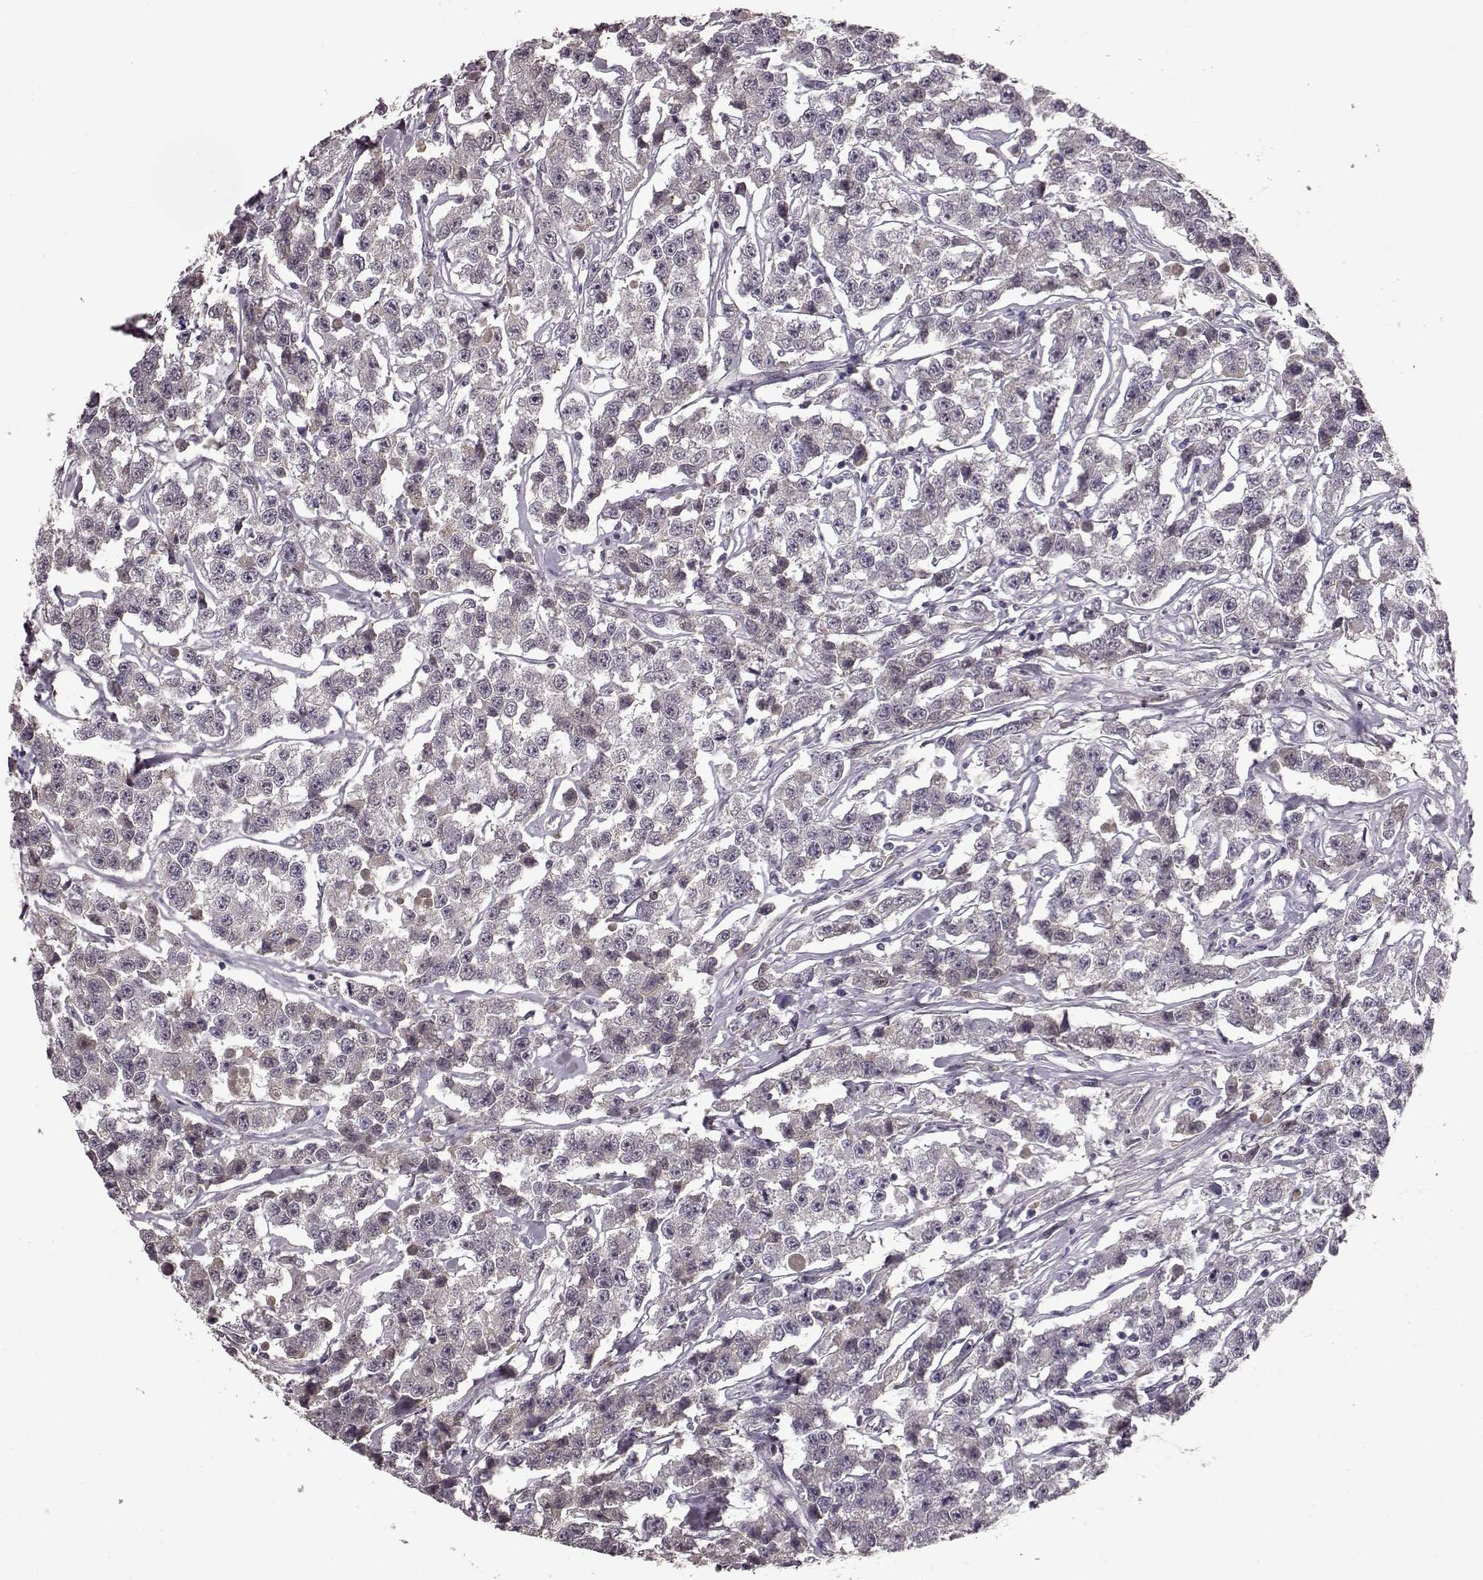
{"staining": {"intensity": "negative", "quantity": "none", "location": "none"}, "tissue": "testis cancer", "cell_type": "Tumor cells", "image_type": "cancer", "snomed": [{"axis": "morphology", "description": "Seminoma, NOS"}, {"axis": "topography", "description": "Testis"}], "caption": "Tumor cells show no significant protein positivity in testis seminoma. (Brightfield microscopy of DAB (3,3'-diaminobenzidine) IHC at high magnification).", "gene": "NRL", "patient": {"sex": "male", "age": 59}}